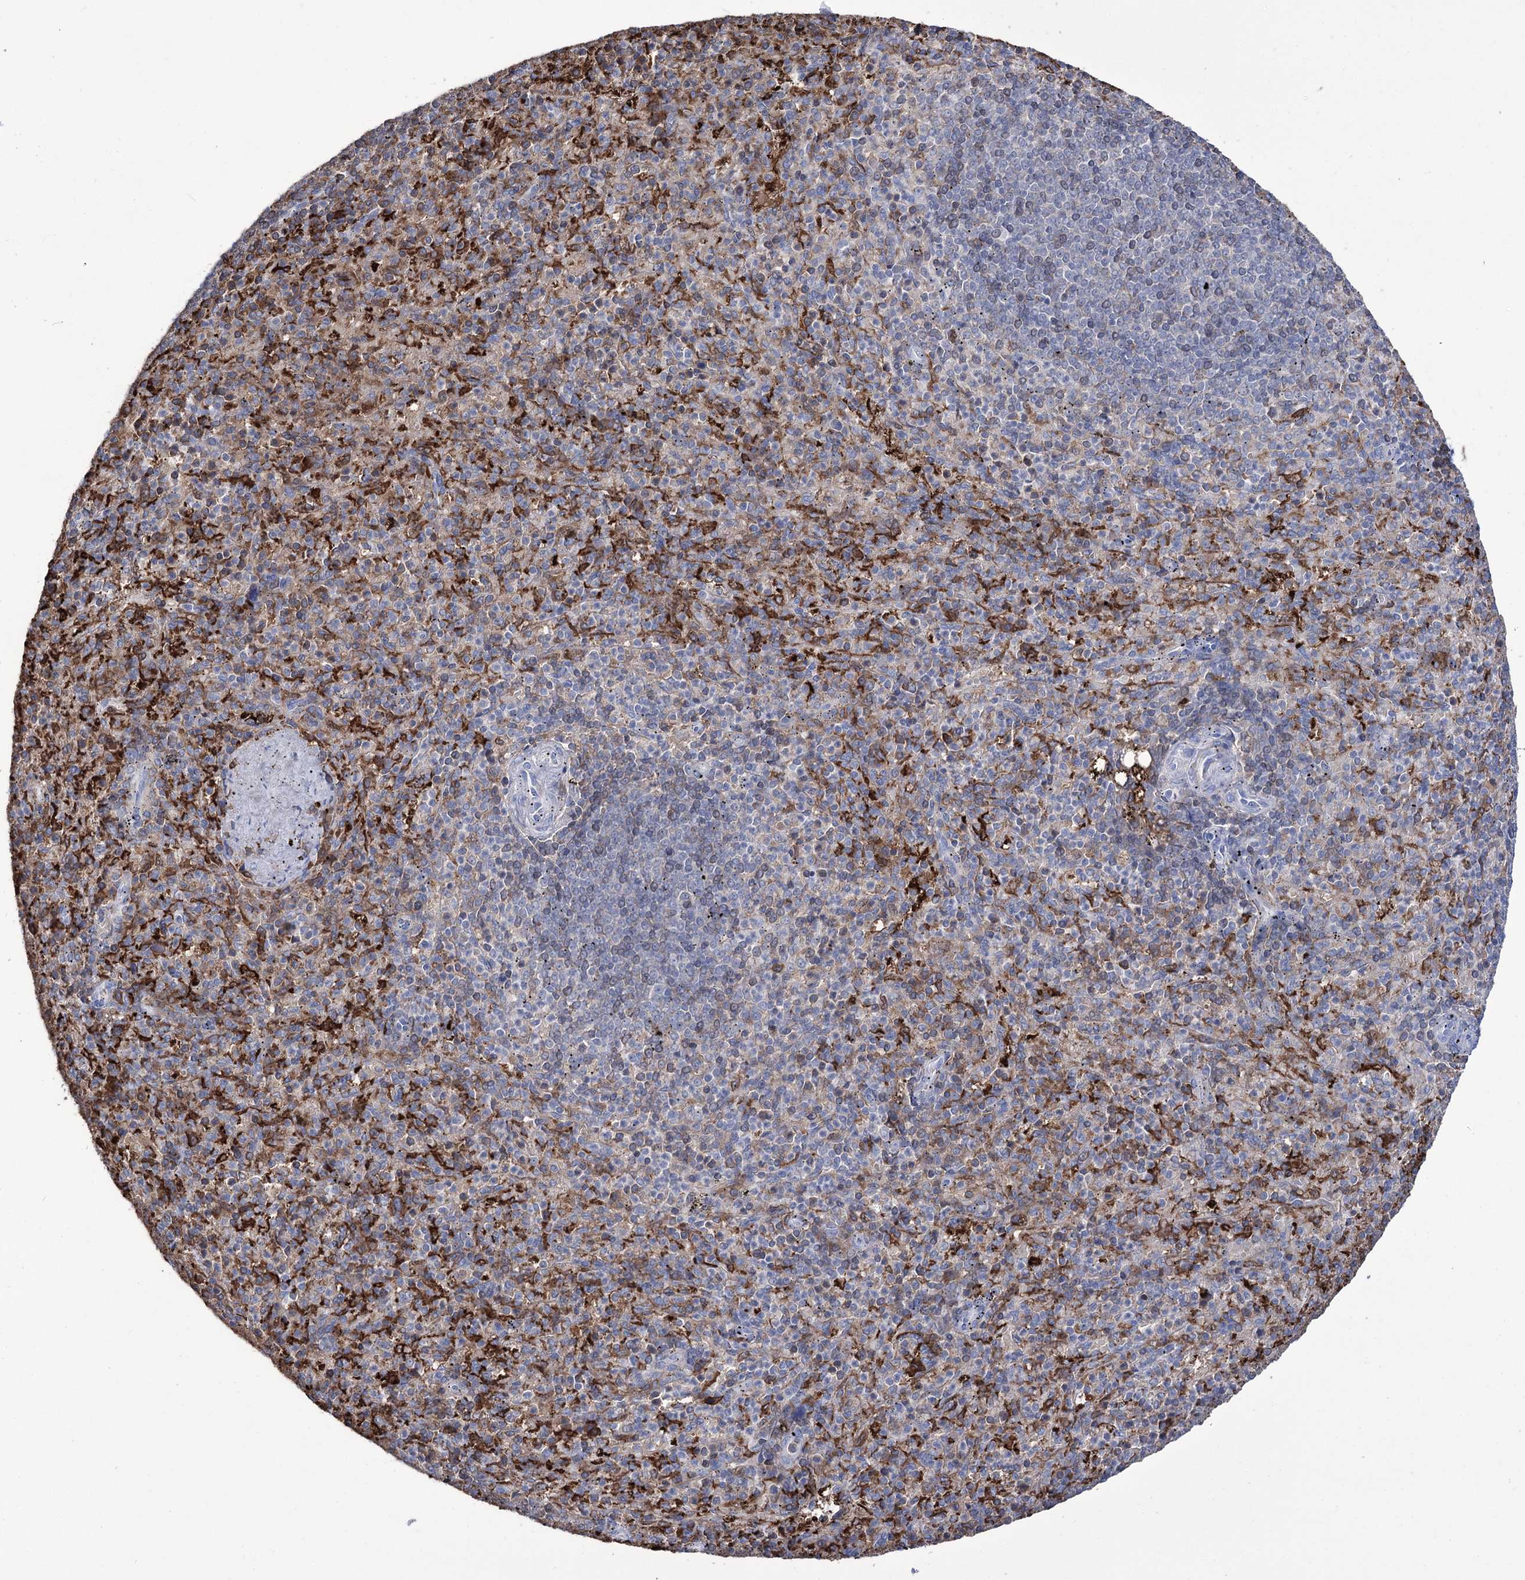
{"staining": {"intensity": "strong", "quantity": "<25%", "location": "cytoplasmic/membranous"}, "tissue": "spleen", "cell_type": "Cells in red pulp", "image_type": "normal", "snomed": [{"axis": "morphology", "description": "Normal tissue, NOS"}, {"axis": "topography", "description": "Spleen"}], "caption": "The histopathology image displays immunohistochemical staining of unremarkable spleen. There is strong cytoplasmic/membranous staining is present in about <25% of cells in red pulp.", "gene": "ZNF622", "patient": {"sex": "female", "age": 74}}